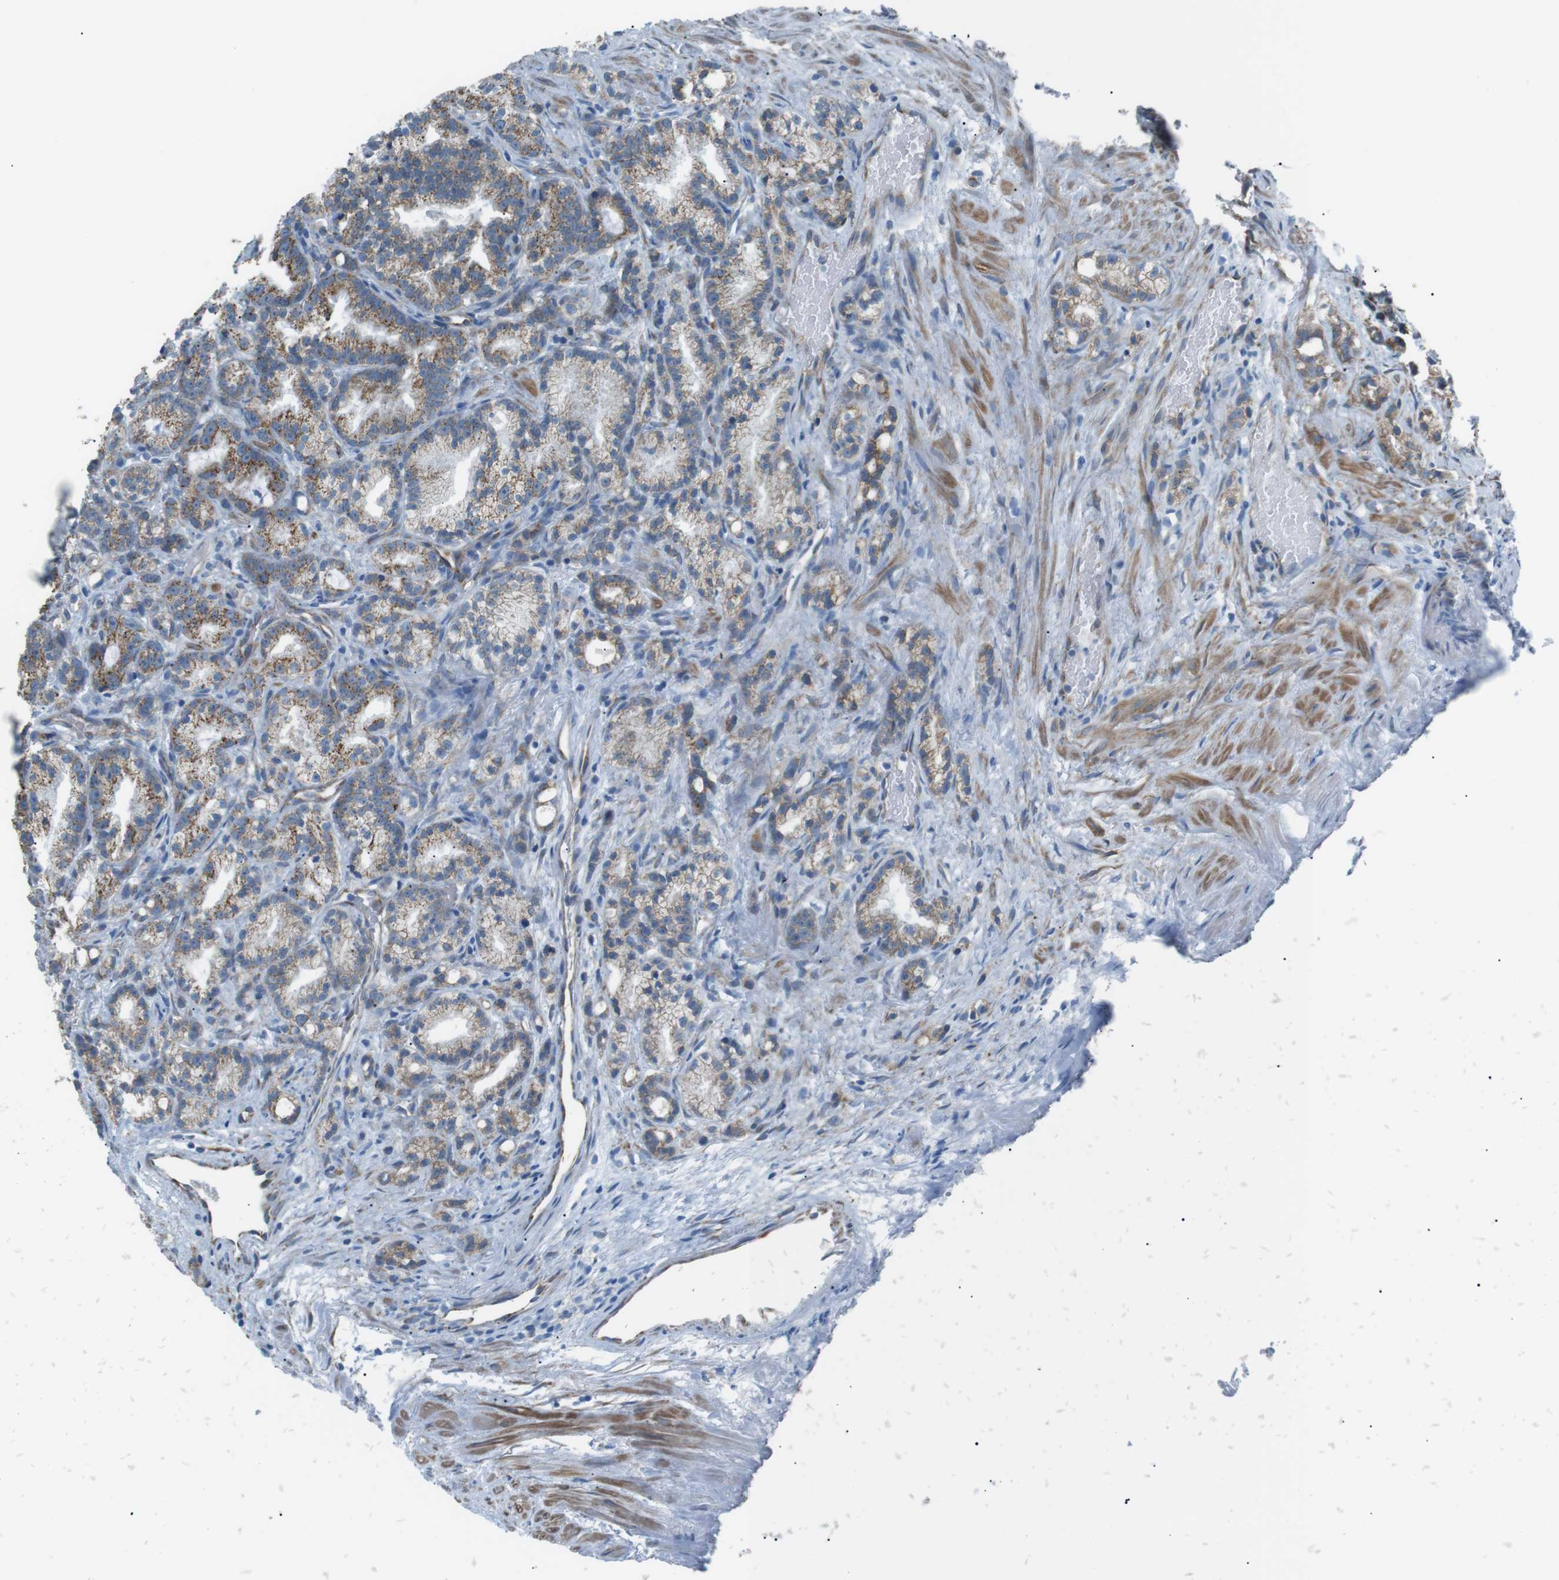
{"staining": {"intensity": "moderate", "quantity": "25%-75%", "location": "cytoplasmic/membranous"}, "tissue": "prostate cancer", "cell_type": "Tumor cells", "image_type": "cancer", "snomed": [{"axis": "morphology", "description": "Adenocarcinoma, Low grade"}, {"axis": "topography", "description": "Prostate"}], "caption": "Prostate low-grade adenocarcinoma stained with a brown dye shows moderate cytoplasmic/membranous positive expression in approximately 25%-75% of tumor cells.", "gene": "MTARC2", "patient": {"sex": "male", "age": 89}}